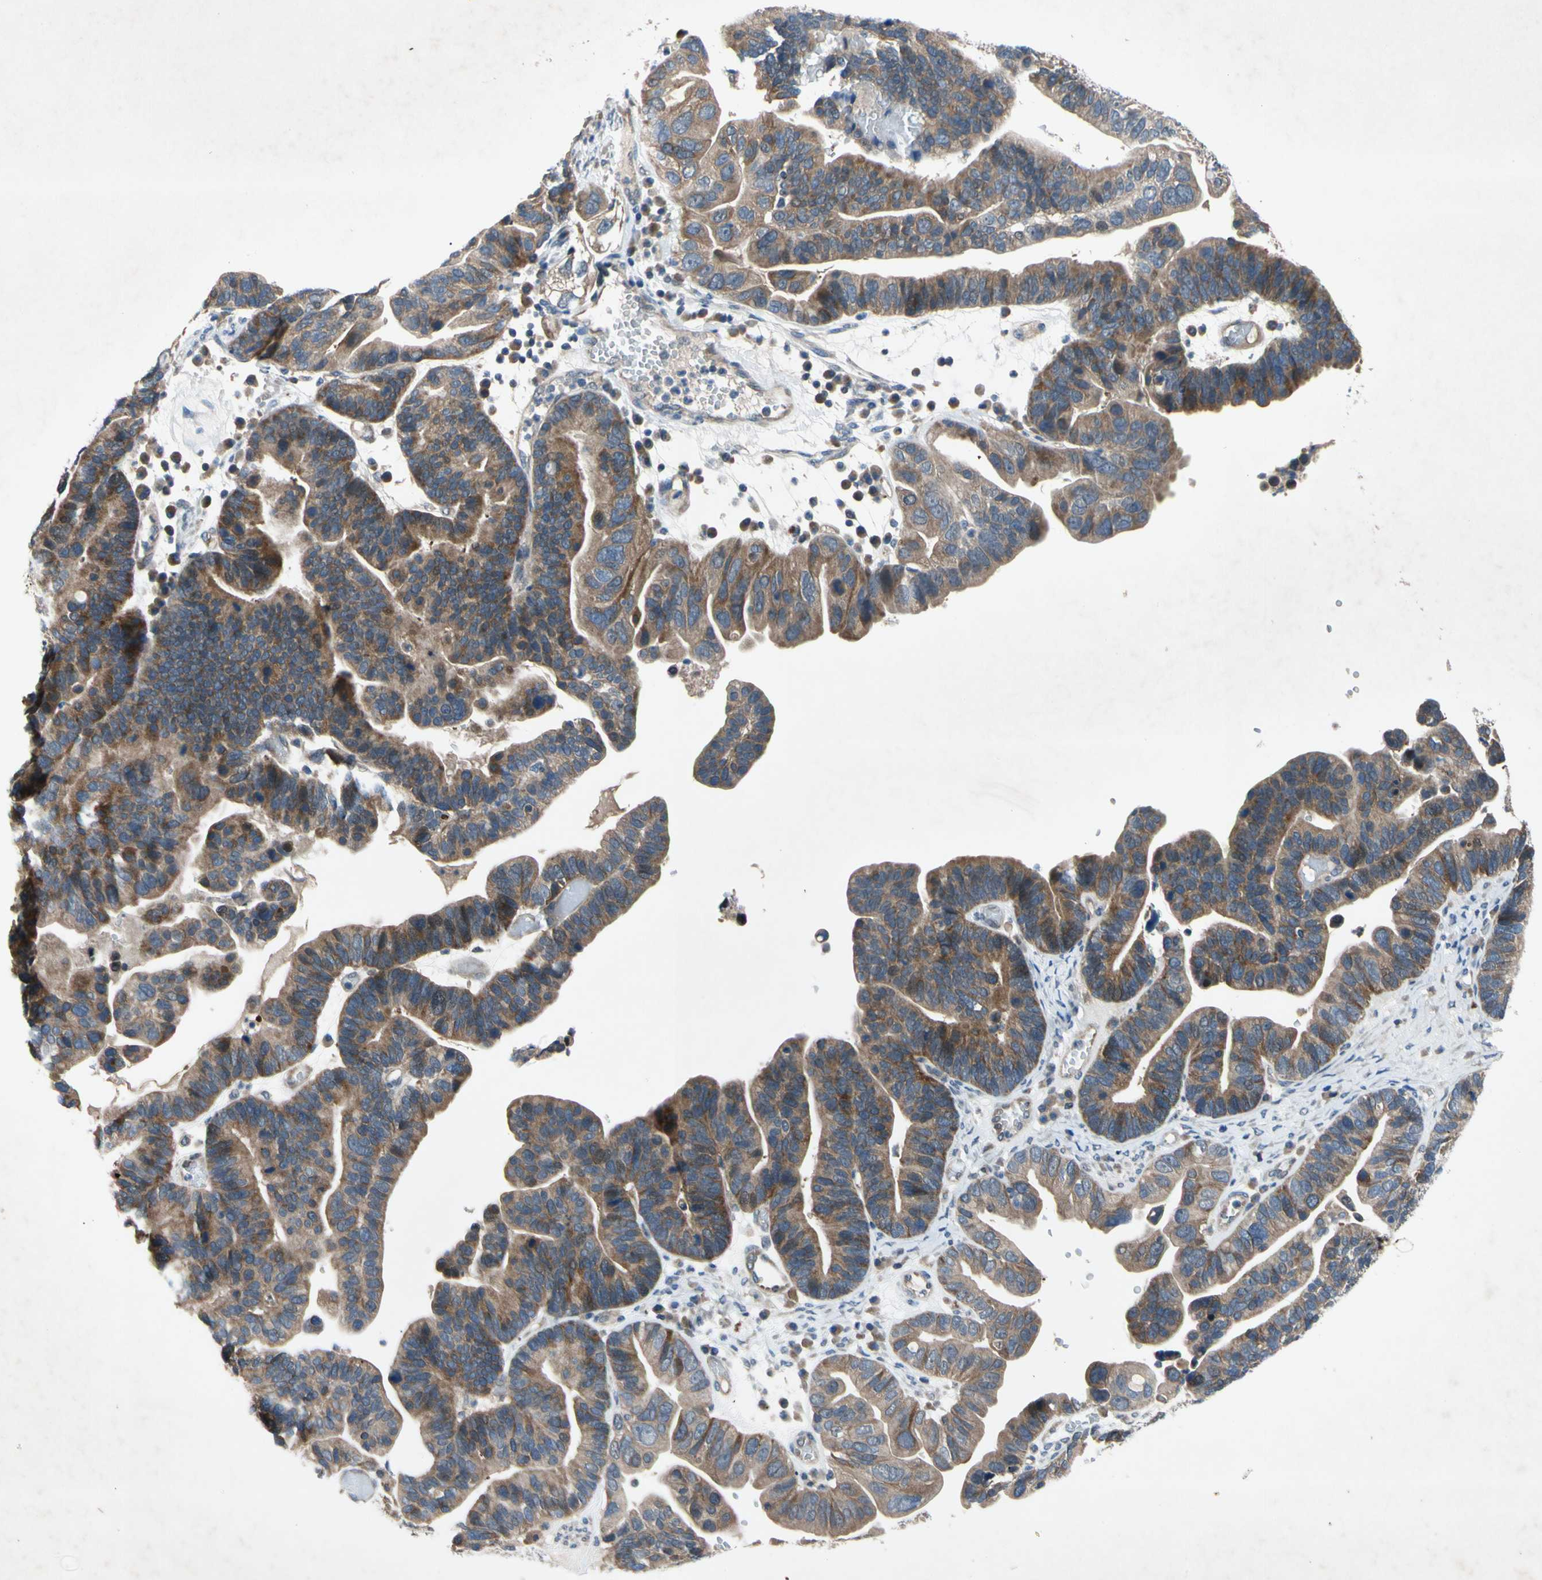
{"staining": {"intensity": "moderate", "quantity": ">75%", "location": "cytoplasmic/membranous"}, "tissue": "ovarian cancer", "cell_type": "Tumor cells", "image_type": "cancer", "snomed": [{"axis": "morphology", "description": "Cystadenocarcinoma, serous, NOS"}, {"axis": "topography", "description": "Ovary"}], "caption": "This micrograph demonstrates immunohistochemistry staining of human serous cystadenocarcinoma (ovarian), with medium moderate cytoplasmic/membranous staining in approximately >75% of tumor cells.", "gene": "HILPDA", "patient": {"sex": "female", "age": 56}}